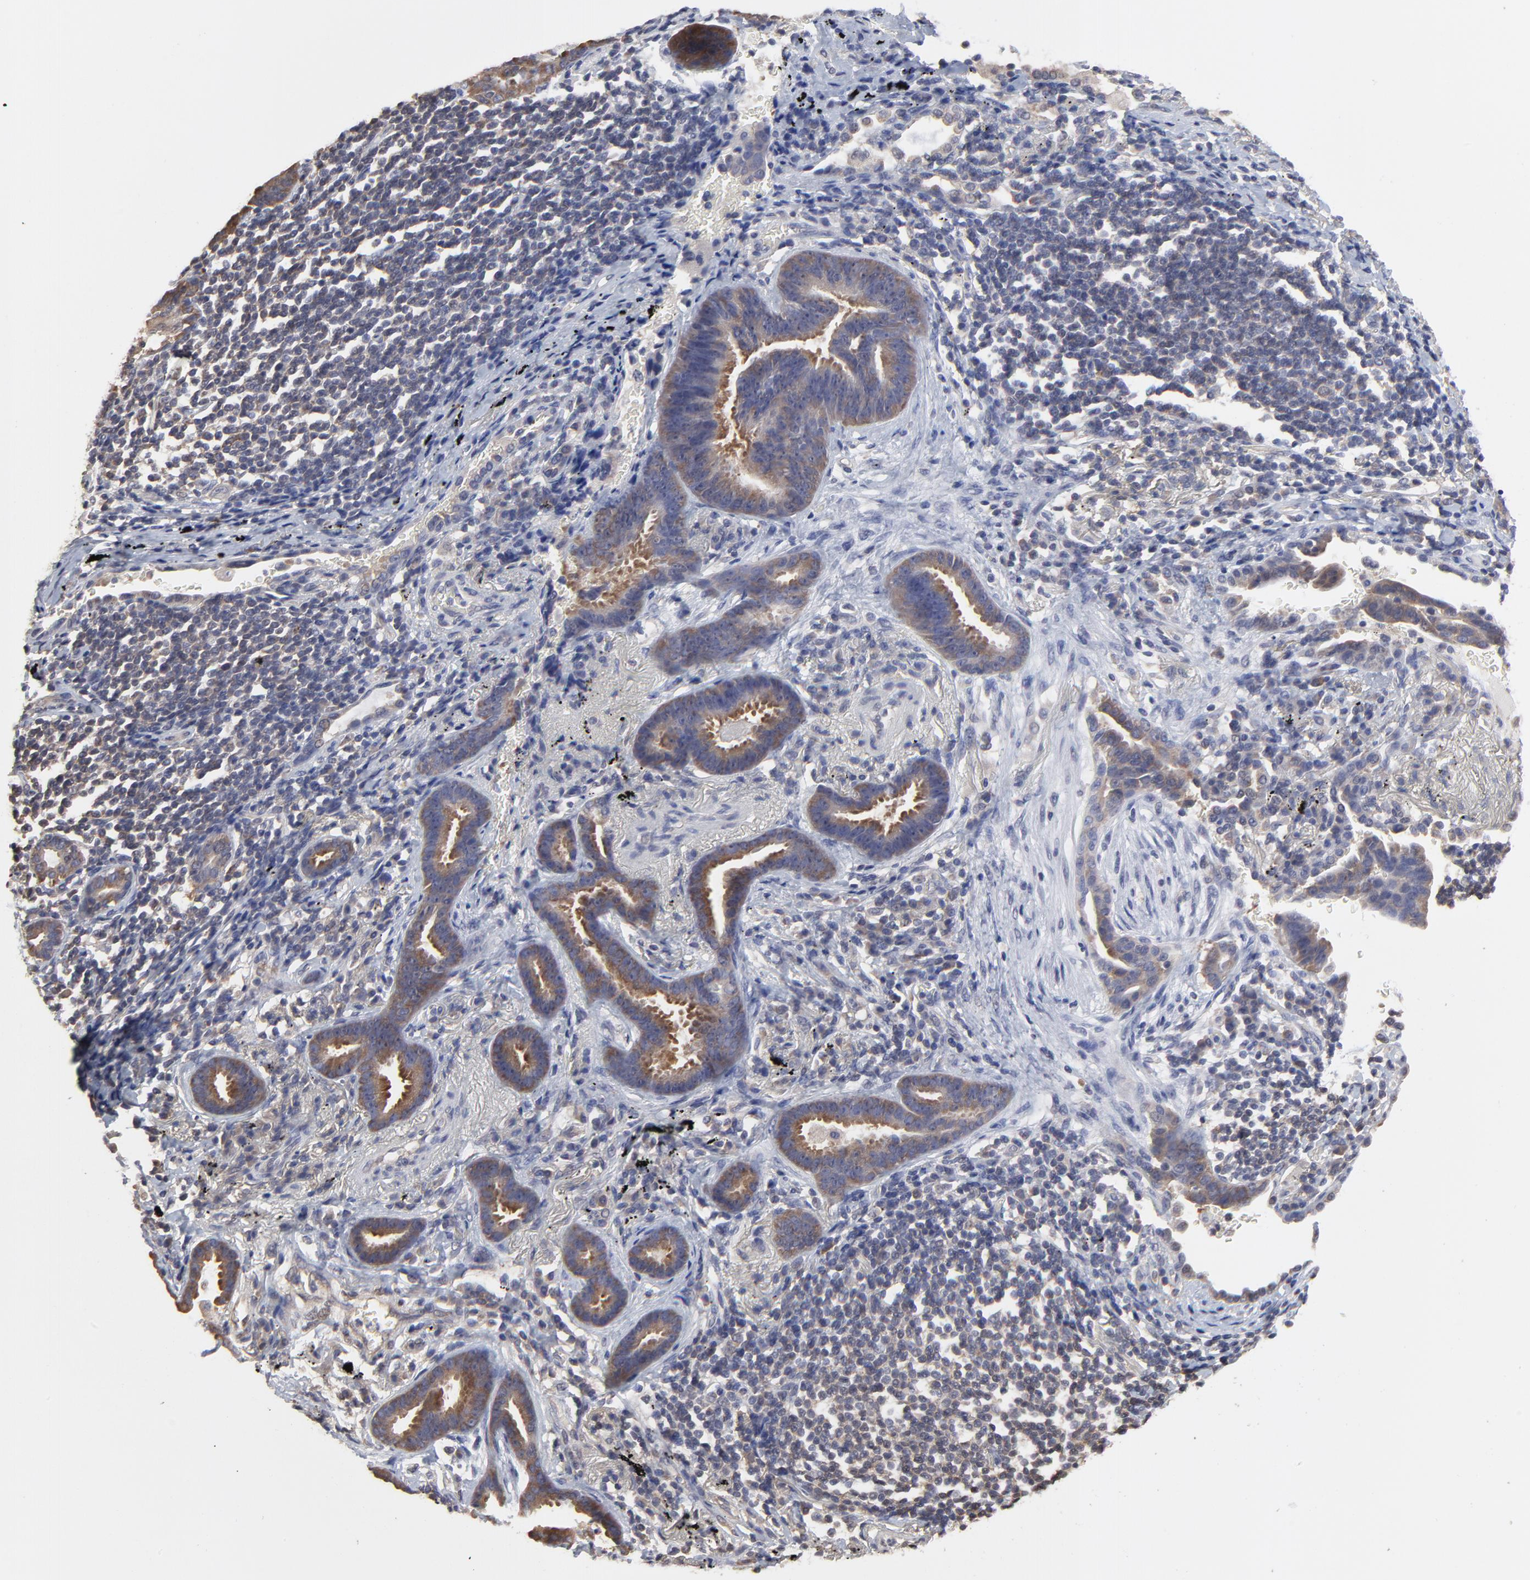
{"staining": {"intensity": "moderate", "quantity": ">75%", "location": "cytoplasmic/membranous"}, "tissue": "lung cancer", "cell_type": "Tumor cells", "image_type": "cancer", "snomed": [{"axis": "morphology", "description": "Adenocarcinoma, NOS"}, {"axis": "topography", "description": "Lung"}], "caption": "This is an image of immunohistochemistry staining of lung cancer (adenocarcinoma), which shows moderate expression in the cytoplasmic/membranous of tumor cells.", "gene": "CCT2", "patient": {"sex": "female", "age": 64}}